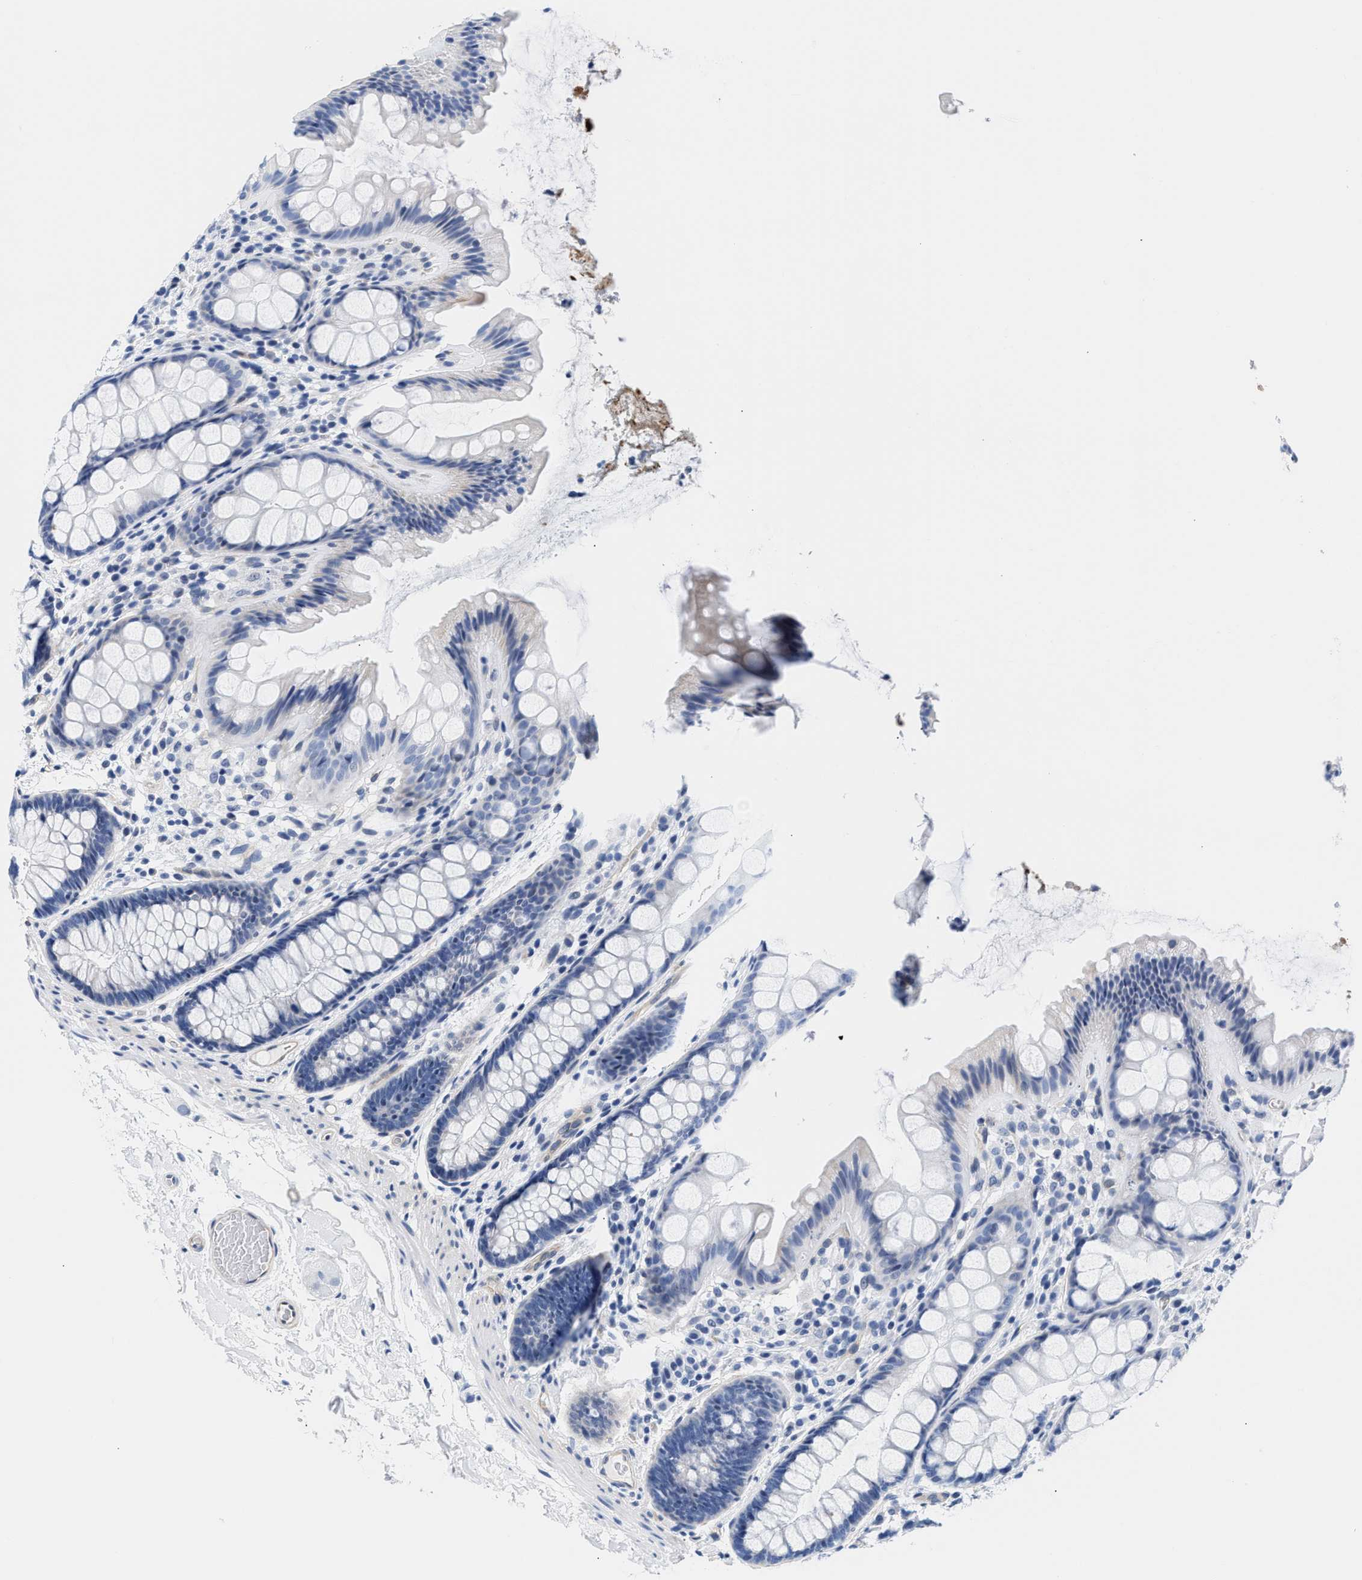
{"staining": {"intensity": "negative", "quantity": "none", "location": "none"}, "tissue": "colon", "cell_type": "Endothelial cells", "image_type": "normal", "snomed": [{"axis": "morphology", "description": "Normal tissue, NOS"}, {"axis": "topography", "description": "Colon"}], "caption": "High power microscopy histopathology image of an immunohistochemistry micrograph of benign colon, revealing no significant staining in endothelial cells. The staining was performed using DAB (3,3'-diaminobenzidine) to visualize the protein expression in brown, while the nuclei were stained in blue with hematoxylin (Magnification: 20x).", "gene": "TRIM29", "patient": {"sex": "female", "age": 56}}